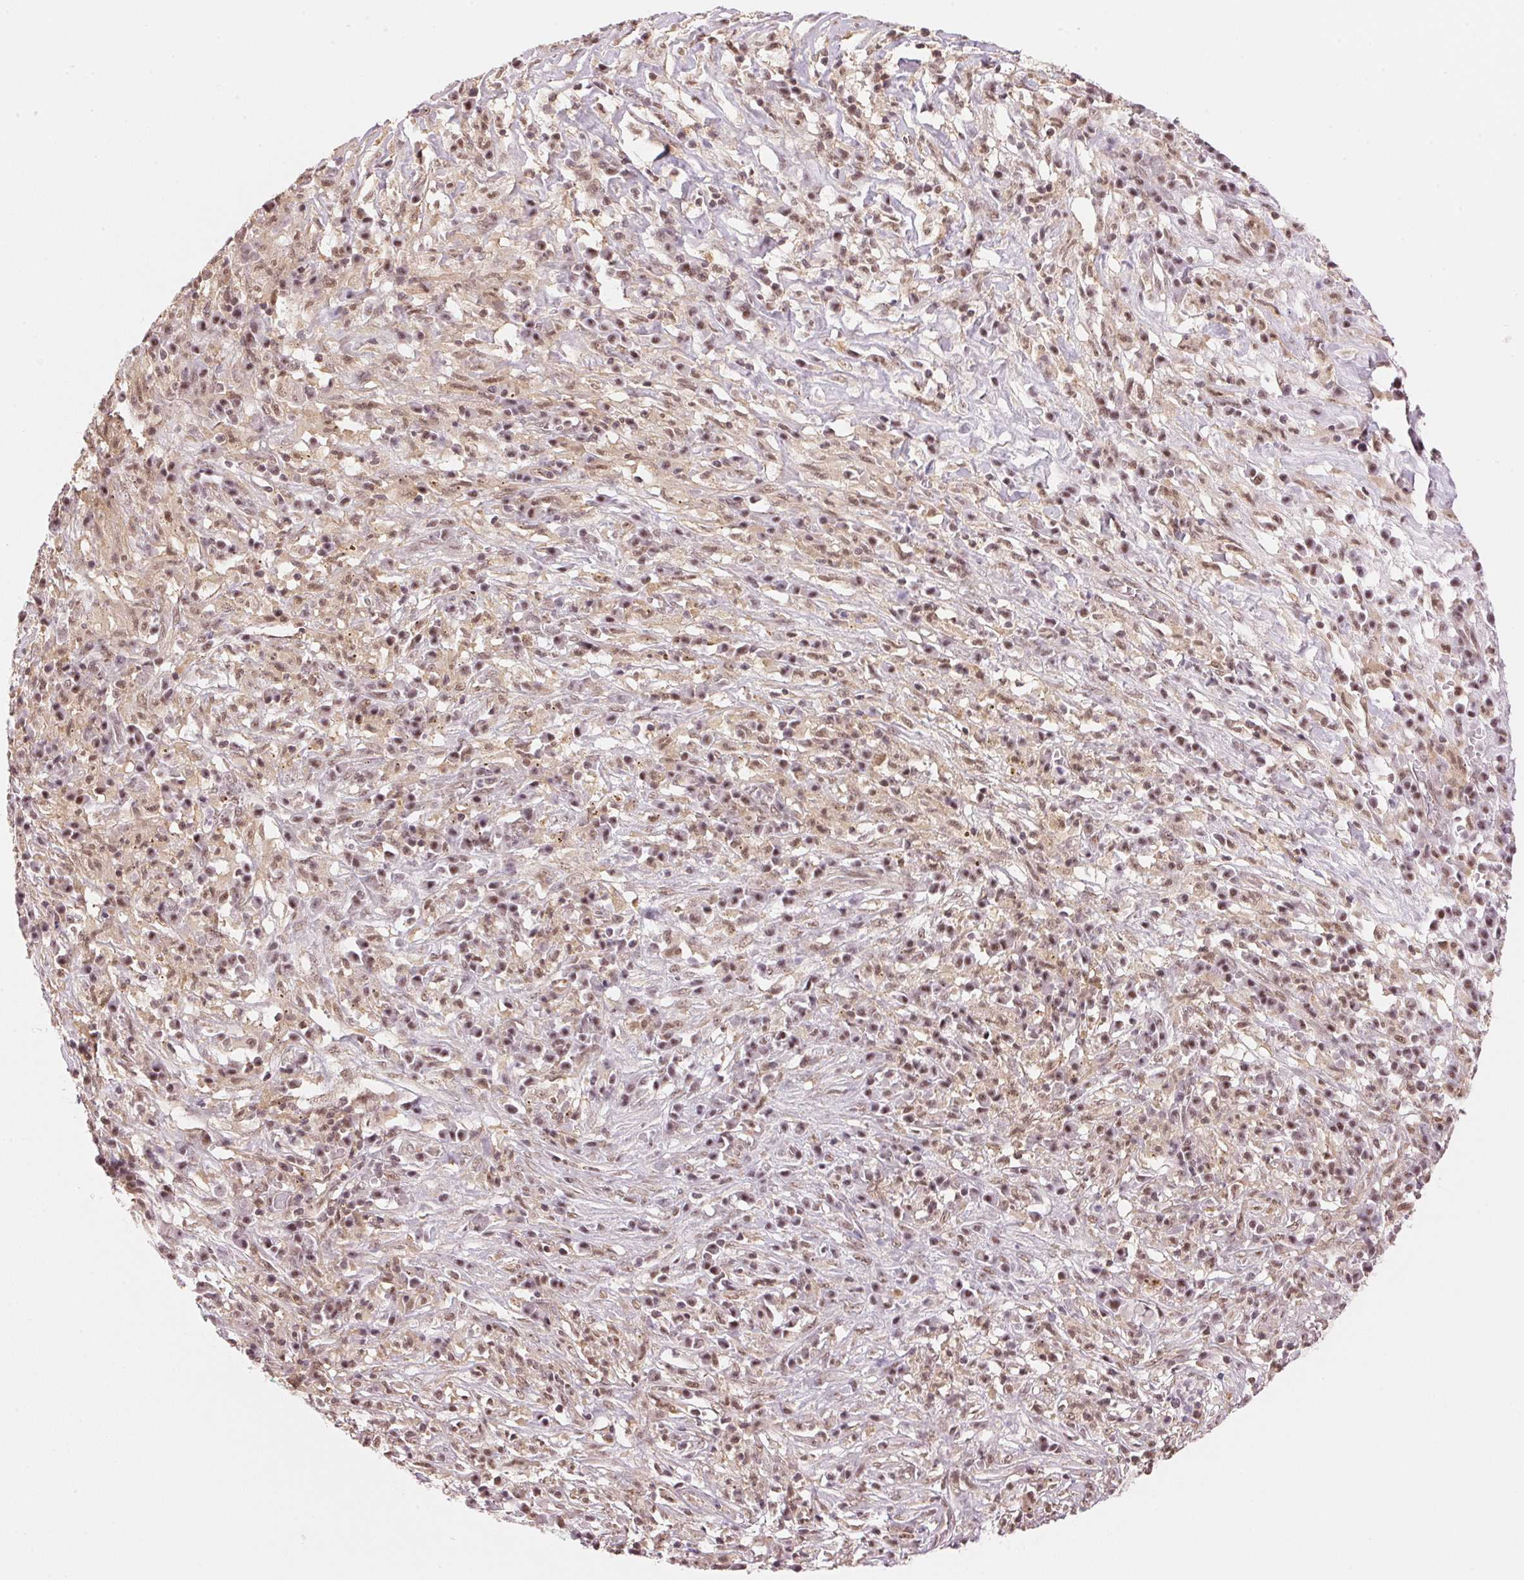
{"staining": {"intensity": "weak", "quantity": ">75%", "location": "cytoplasmic/membranous,nuclear"}, "tissue": "melanoma", "cell_type": "Tumor cells", "image_type": "cancer", "snomed": [{"axis": "morphology", "description": "Malignant melanoma, NOS"}, {"axis": "topography", "description": "Skin"}], "caption": "Human malignant melanoma stained with a brown dye exhibits weak cytoplasmic/membranous and nuclear positive expression in about >75% of tumor cells.", "gene": "HNRNPDL", "patient": {"sex": "female", "age": 91}}